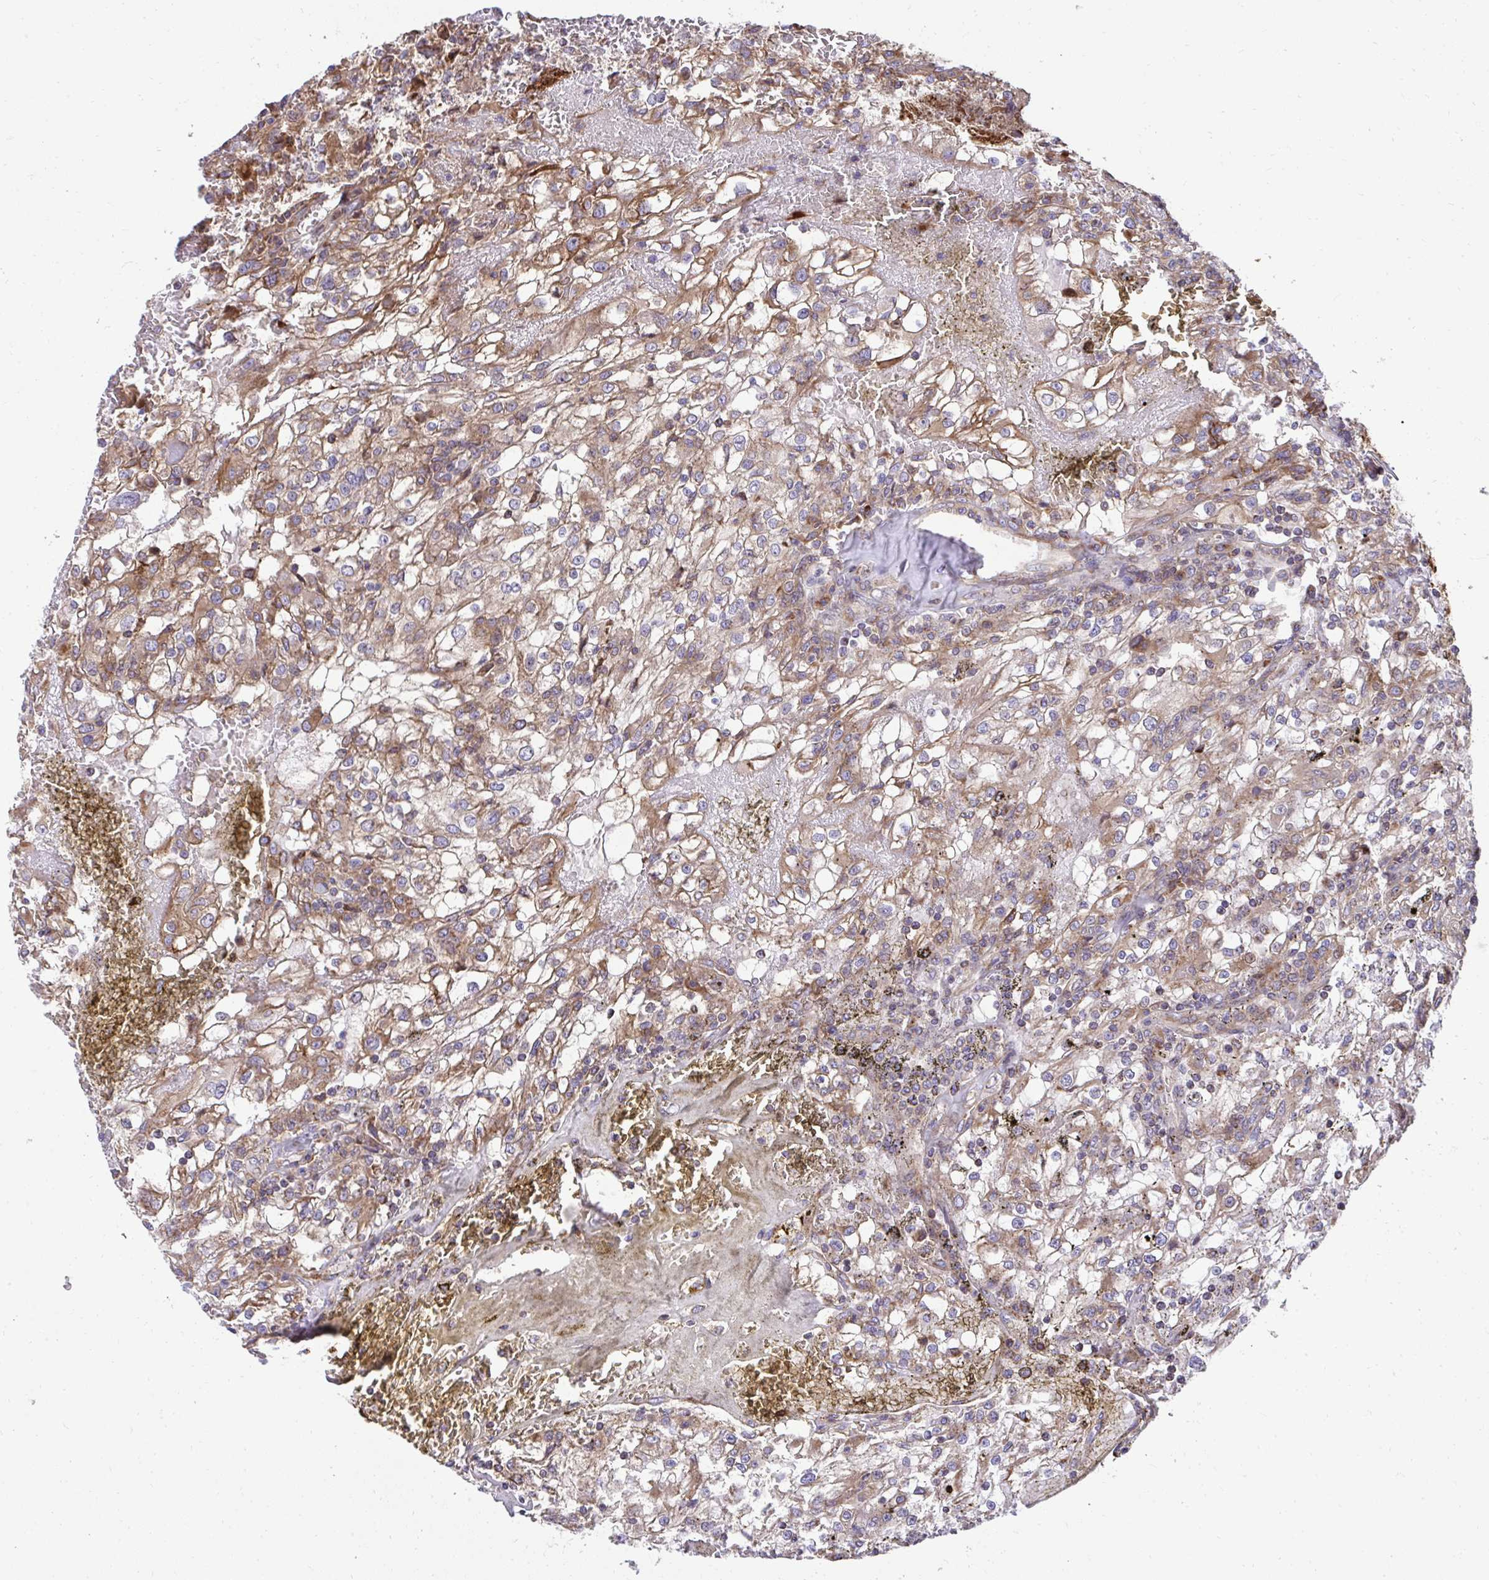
{"staining": {"intensity": "moderate", "quantity": ">75%", "location": "cytoplasmic/membranous"}, "tissue": "renal cancer", "cell_type": "Tumor cells", "image_type": "cancer", "snomed": [{"axis": "morphology", "description": "Adenocarcinoma, NOS"}, {"axis": "topography", "description": "Kidney"}], "caption": "Immunohistochemical staining of renal adenocarcinoma displays moderate cytoplasmic/membranous protein positivity in approximately >75% of tumor cells. (DAB IHC, brown staining for protein, blue staining for nuclei).", "gene": "NMNAT3", "patient": {"sex": "female", "age": 74}}